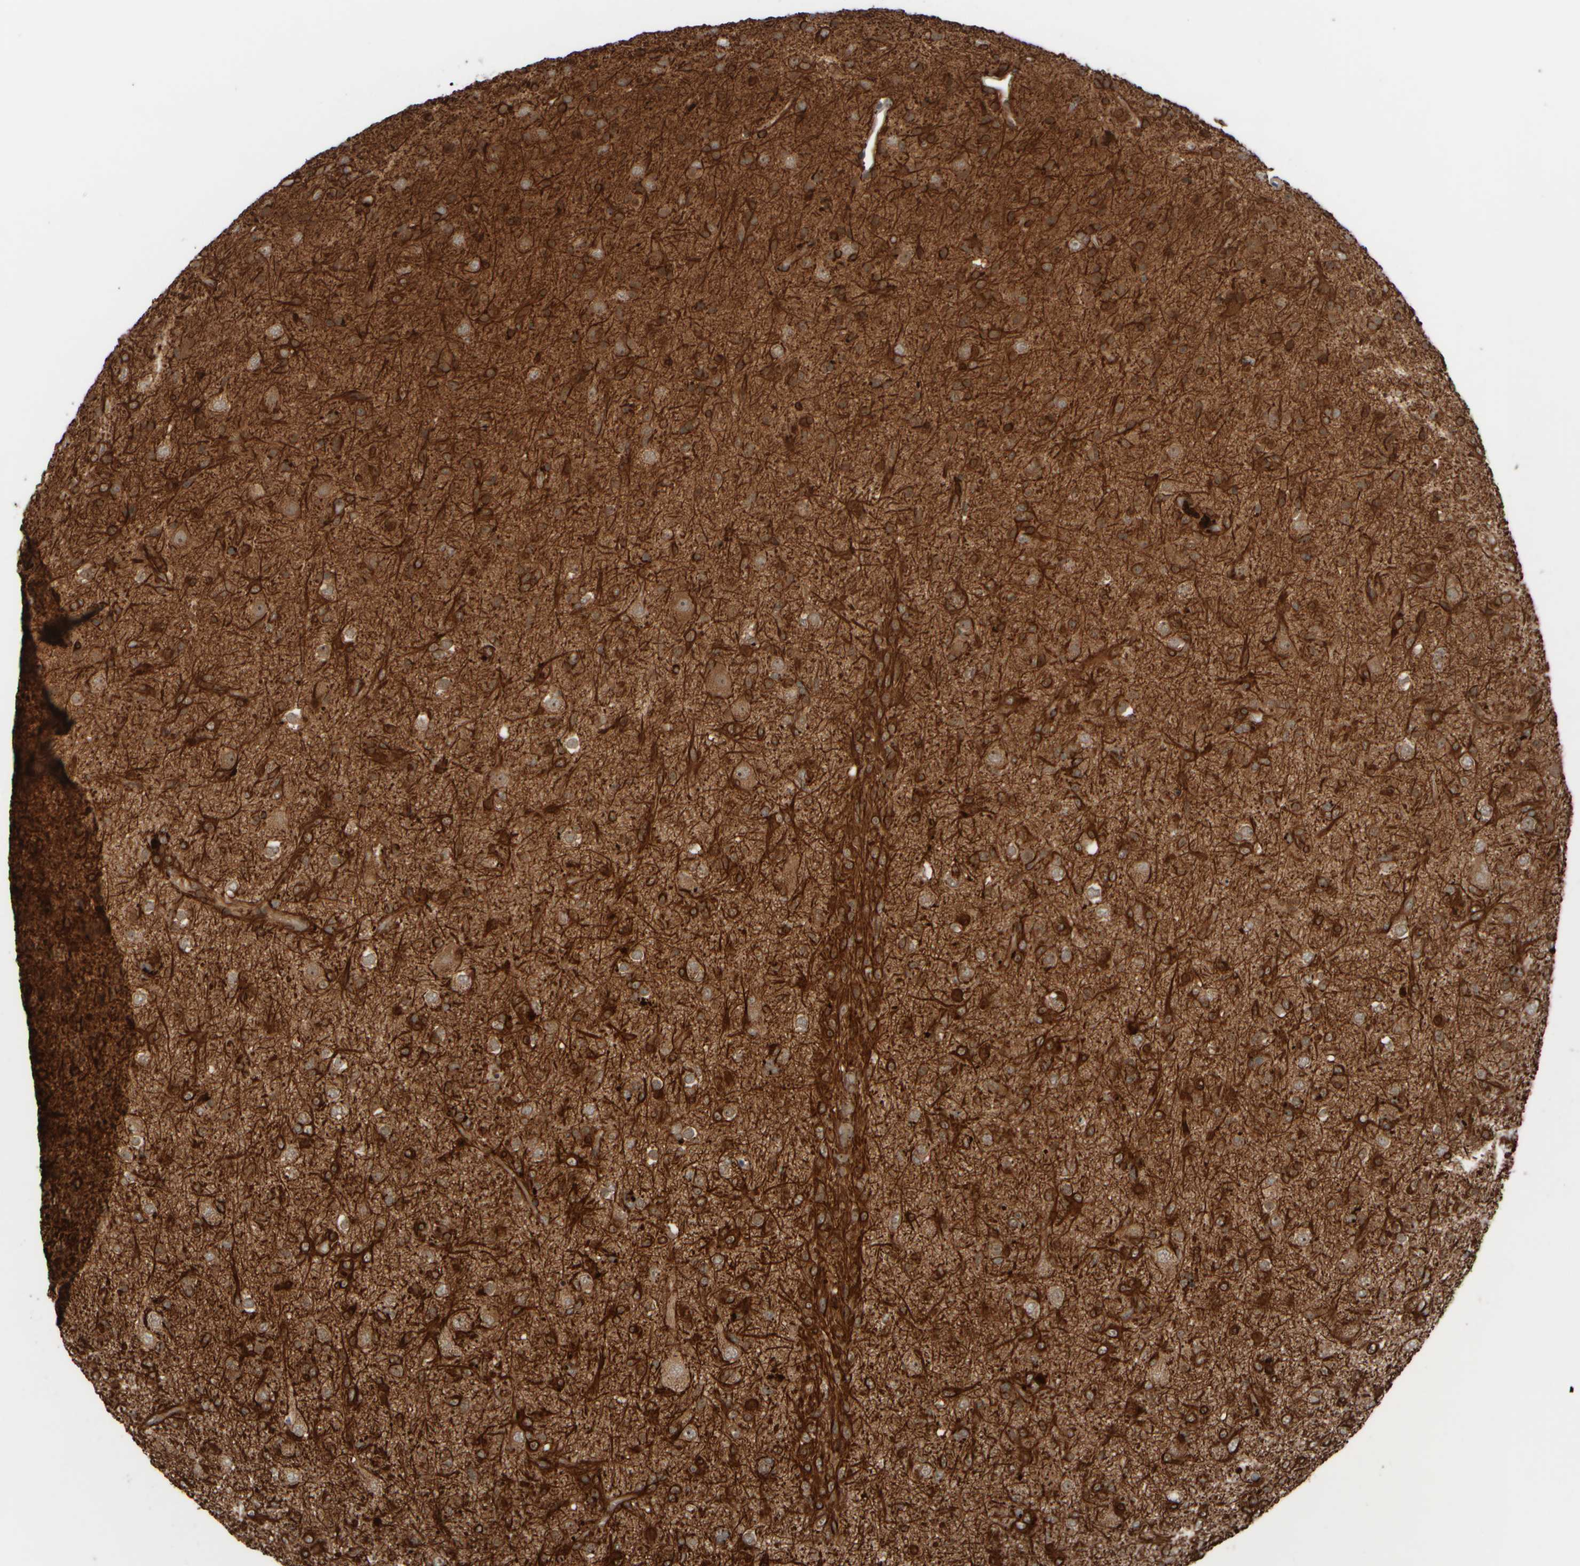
{"staining": {"intensity": "strong", "quantity": ">75%", "location": "cytoplasmic/membranous"}, "tissue": "glioma", "cell_type": "Tumor cells", "image_type": "cancer", "snomed": [{"axis": "morphology", "description": "Glioma, malignant, Low grade"}, {"axis": "topography", "description": "Brain"}], "caption": "High-magnification brightfield microscopy of glioma stained with DAB (3,3'-diaminobenzidine) (brown) and counterstained with hematoxylin (blue). tumor cells exhibit strong cytoplasmic/membranous staining is present in about>75% of cells.", "gene": "GIGYF1", "patient": {"sex": "male", "age": 65}}